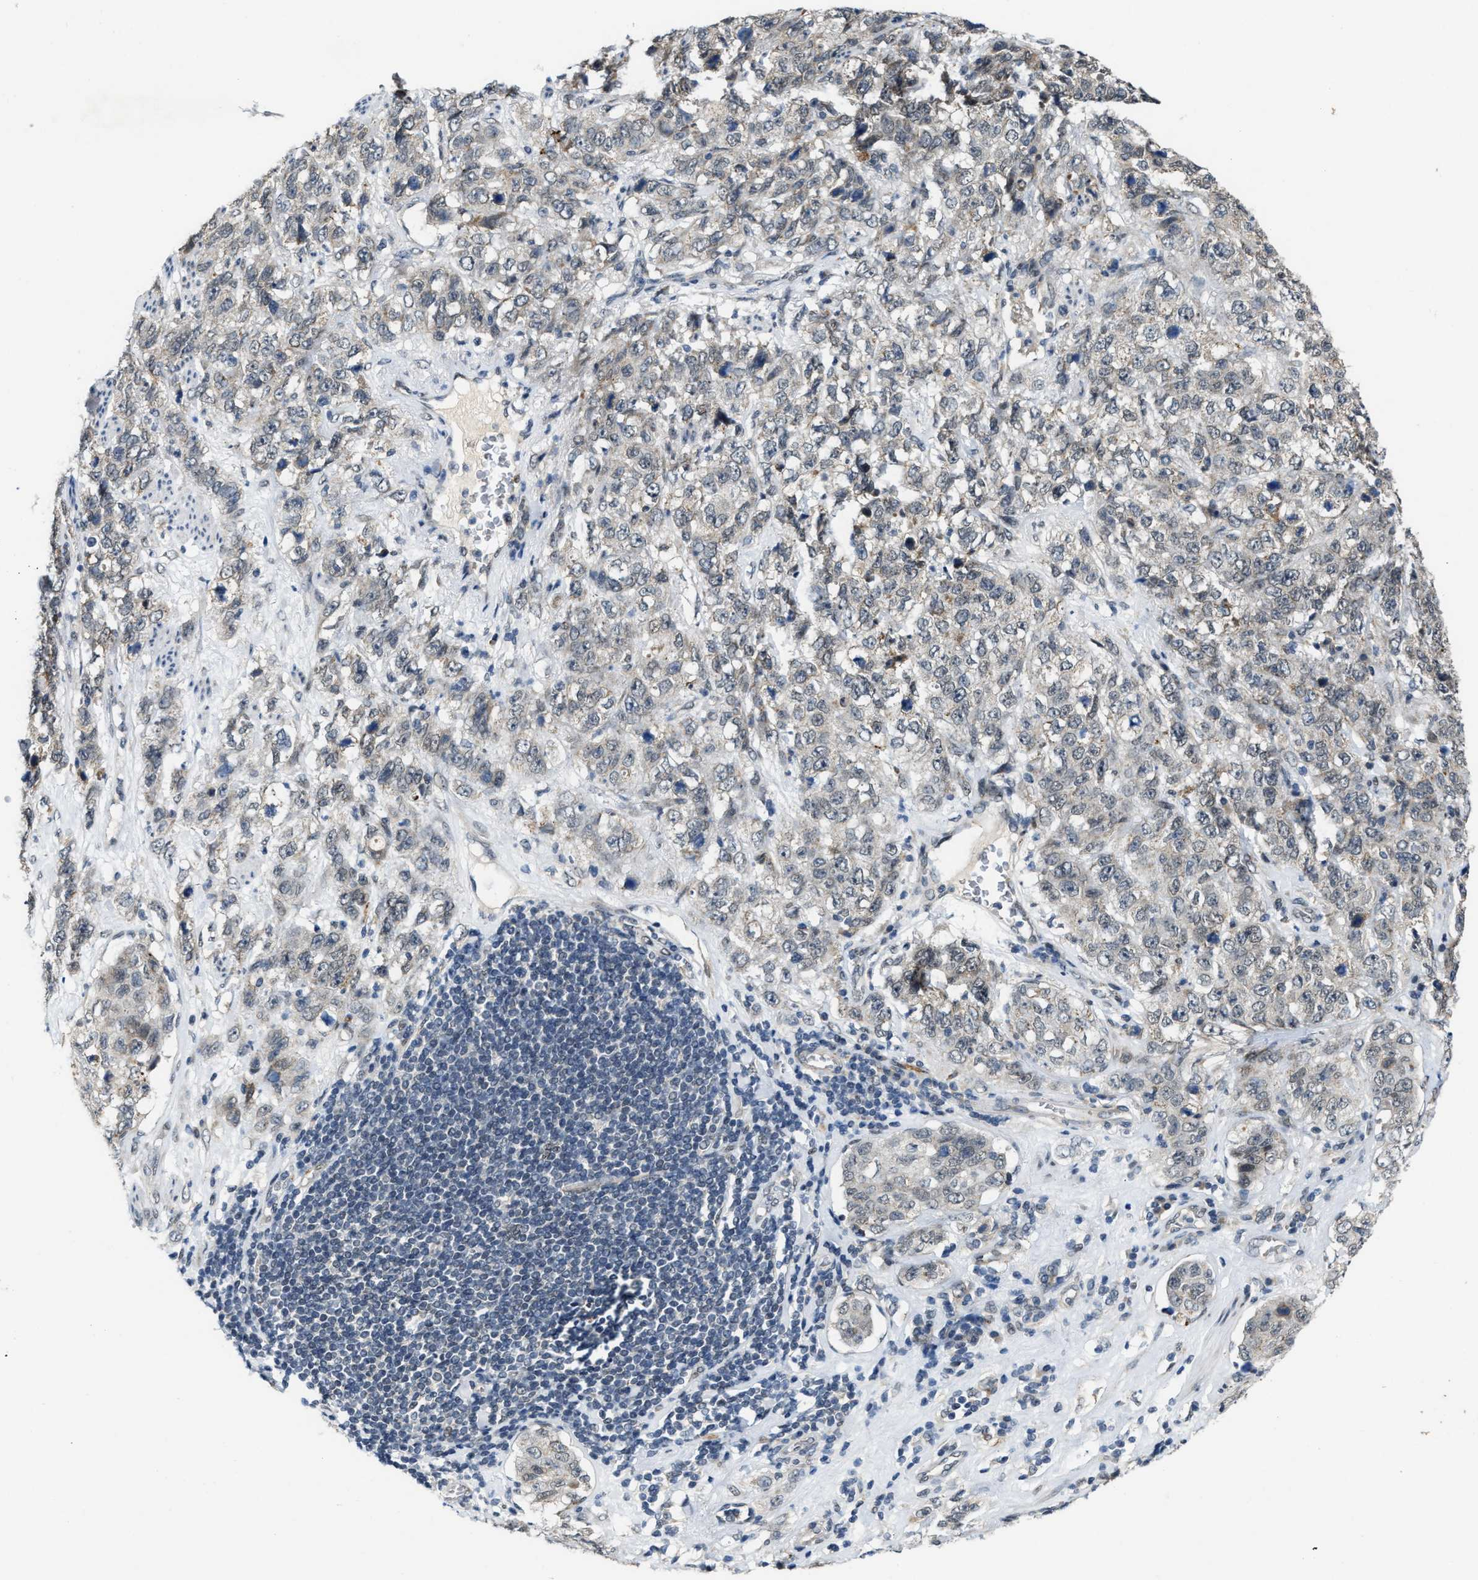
{"staining": {"intensity": "weak", "quantity": "<25%", "location": "cytoplasmic/membranous"}, "tissue": "stomach cancer", "cell_type": "Tumor cells", "image_type": "cancer", "snomed": [{"axis": "morphology", "description": "Adenocarcinoma, NOS"}, {"axis": "topography", "description": "Stomach"}], "caption": "Human adenocarcinoma (stomach) stained for a protein using immunohistochemistry (IHC) shows no positivity in tumor cells.", "gene": "KIF24", "patient": {"sex": "male", "age": 48}}